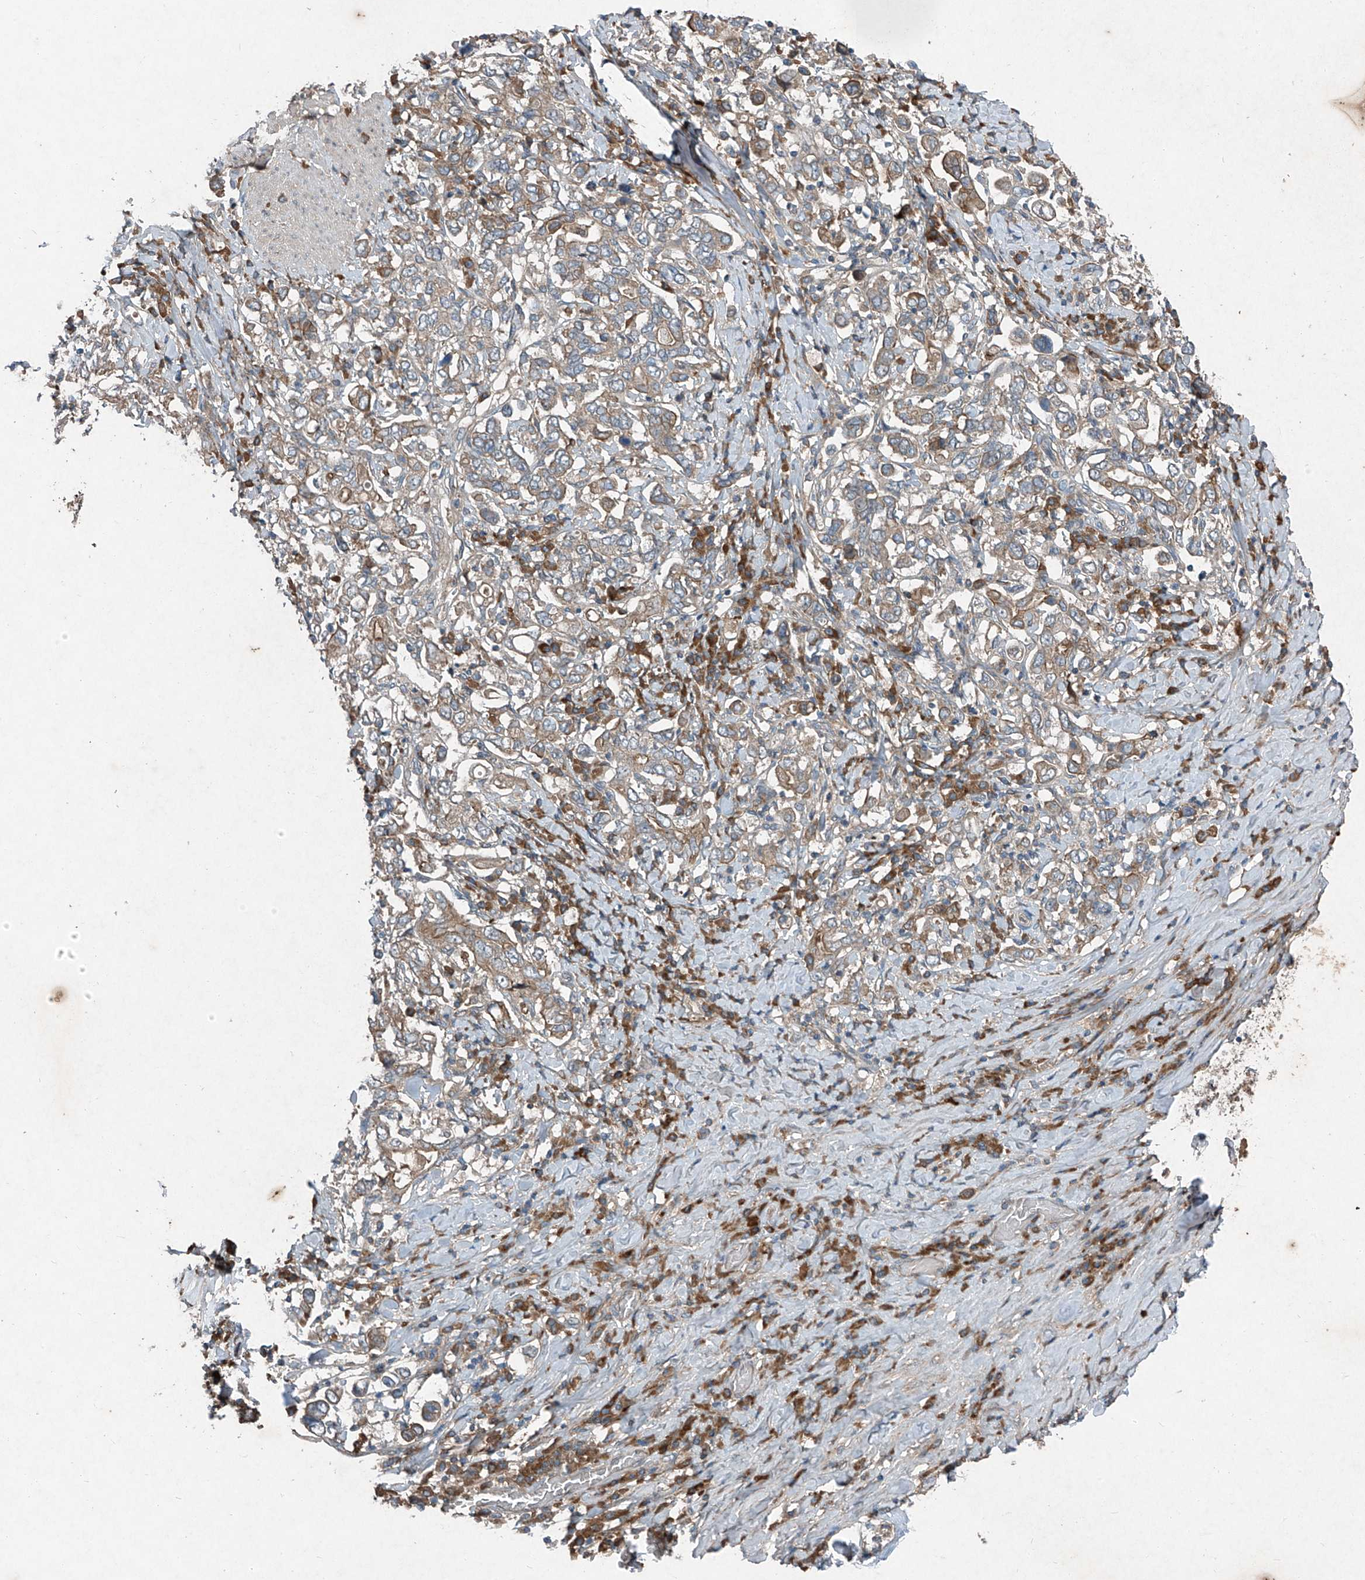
{"staining": {"intensity": "weak", "quantity": ">75%", "location": "cytoplasmic/membranous"}, "tissue": "stomach cancer", "cell_type": "Tumor cells", "image_type": "cancer", "snomed": [{"axis": "morphology", "description": "Adenocarcinoma, NOS"}, {"axis": "topography", "description": "Stomach, upper"}], "caption": "Immunohistochemistry (IHC) image of human stomach adenocarcinoma stained for a protein (brown), which reveals low levels of weak cytoplasmic/membranous expression in about >75% of tumor cells.", "gene": "FOXRED2", "patient": {"sex": "male", "age": 62}}